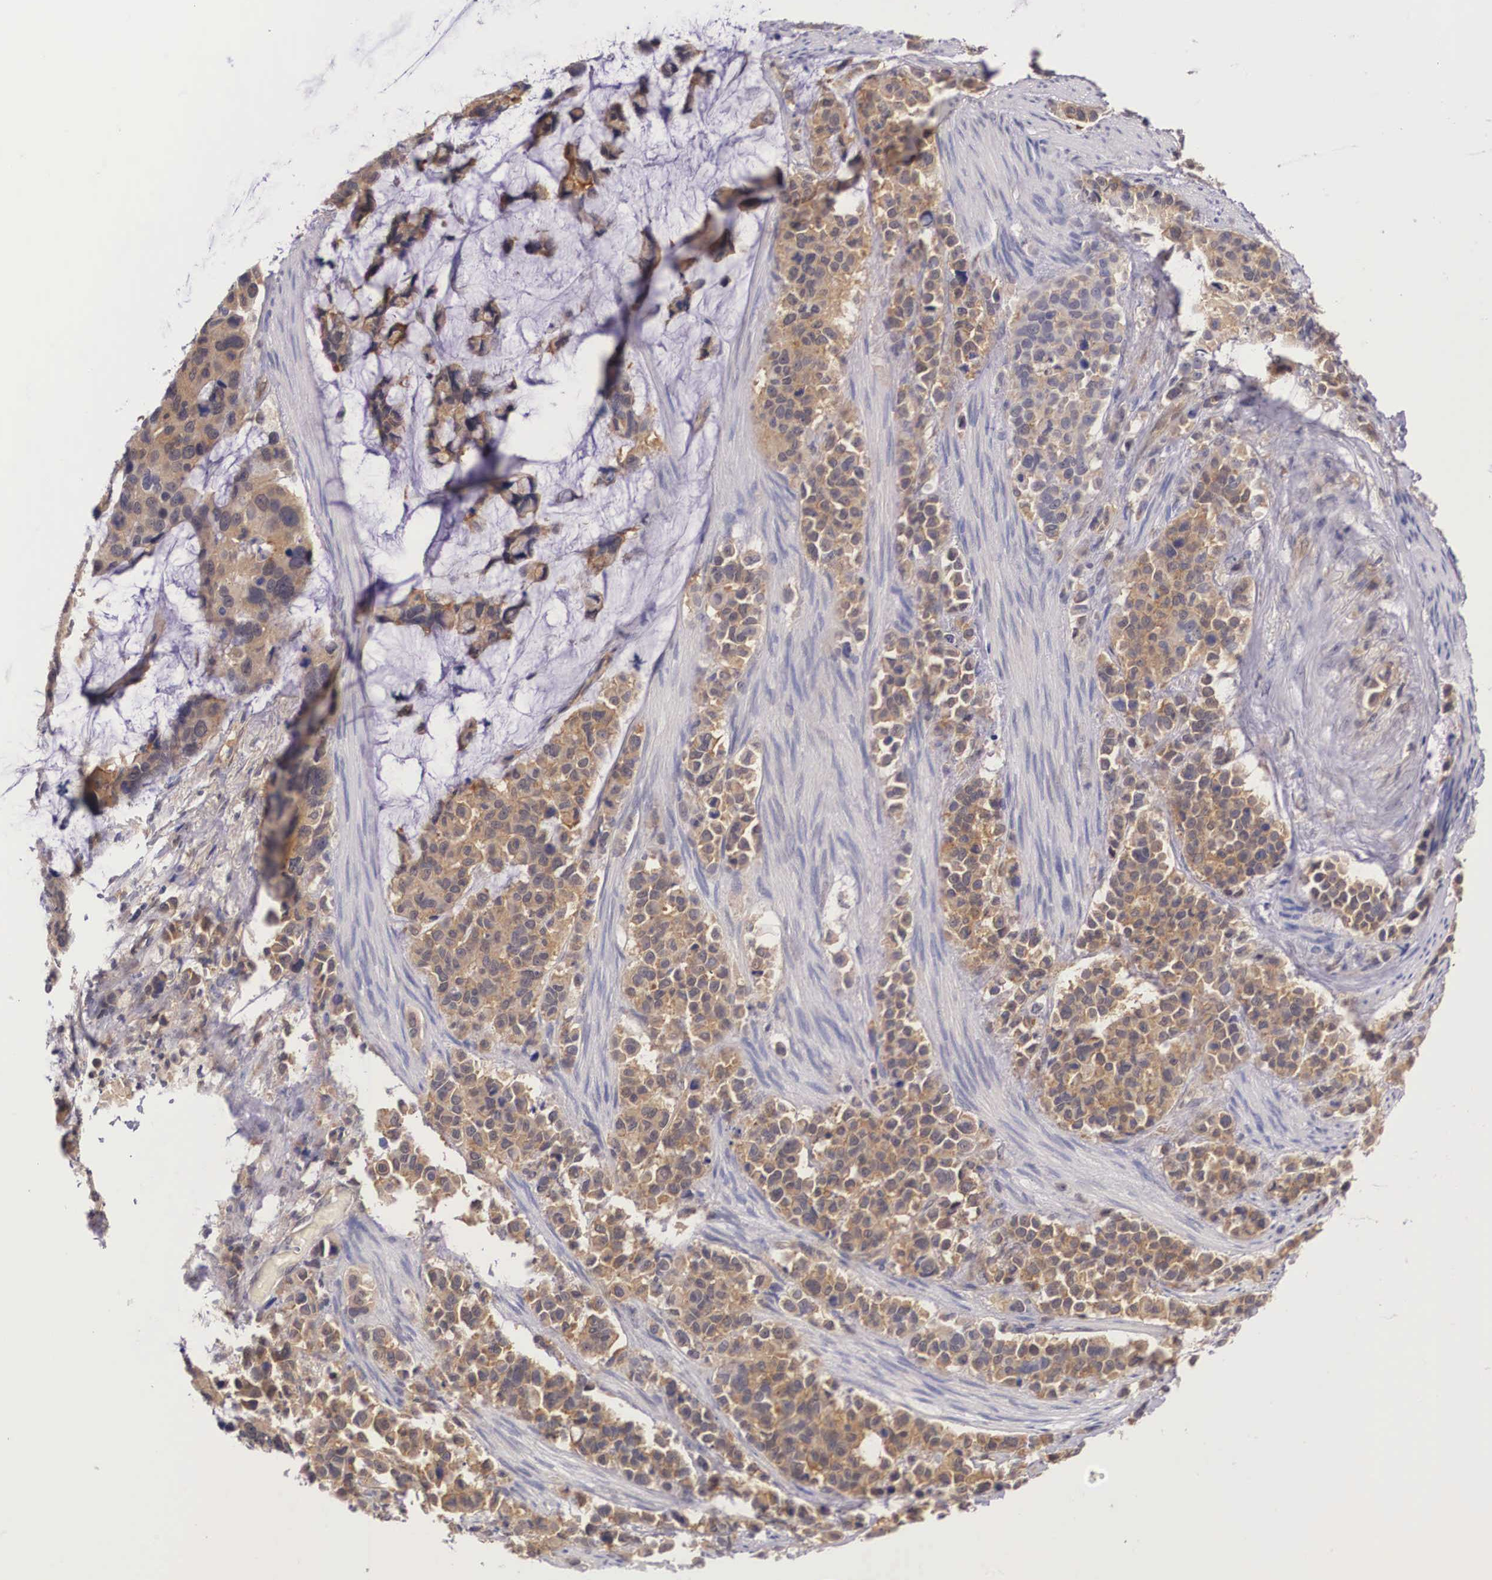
{"staining": {"intensity": "strong", "quantity": ">75%", "location": "cytoplasmic/membranous"}, "tissue": "stomach cancer", "cell_type": "Tumor cells", "image_type": "cancer", "snomed": [{"axis": "morphology", "description": "Adenocarcinoma, NOS"}, {"axis": "topography", "description": "Stomach, upper"}], "caption": "The photomicrograph shows immunohistochemical staining of stomach cancer. There is strong cytoplasmic/membranous positivity is present in about >75% of tumor cells.", "gene": "IGBP1", "patient": {"sex": "male", "age": 71}}